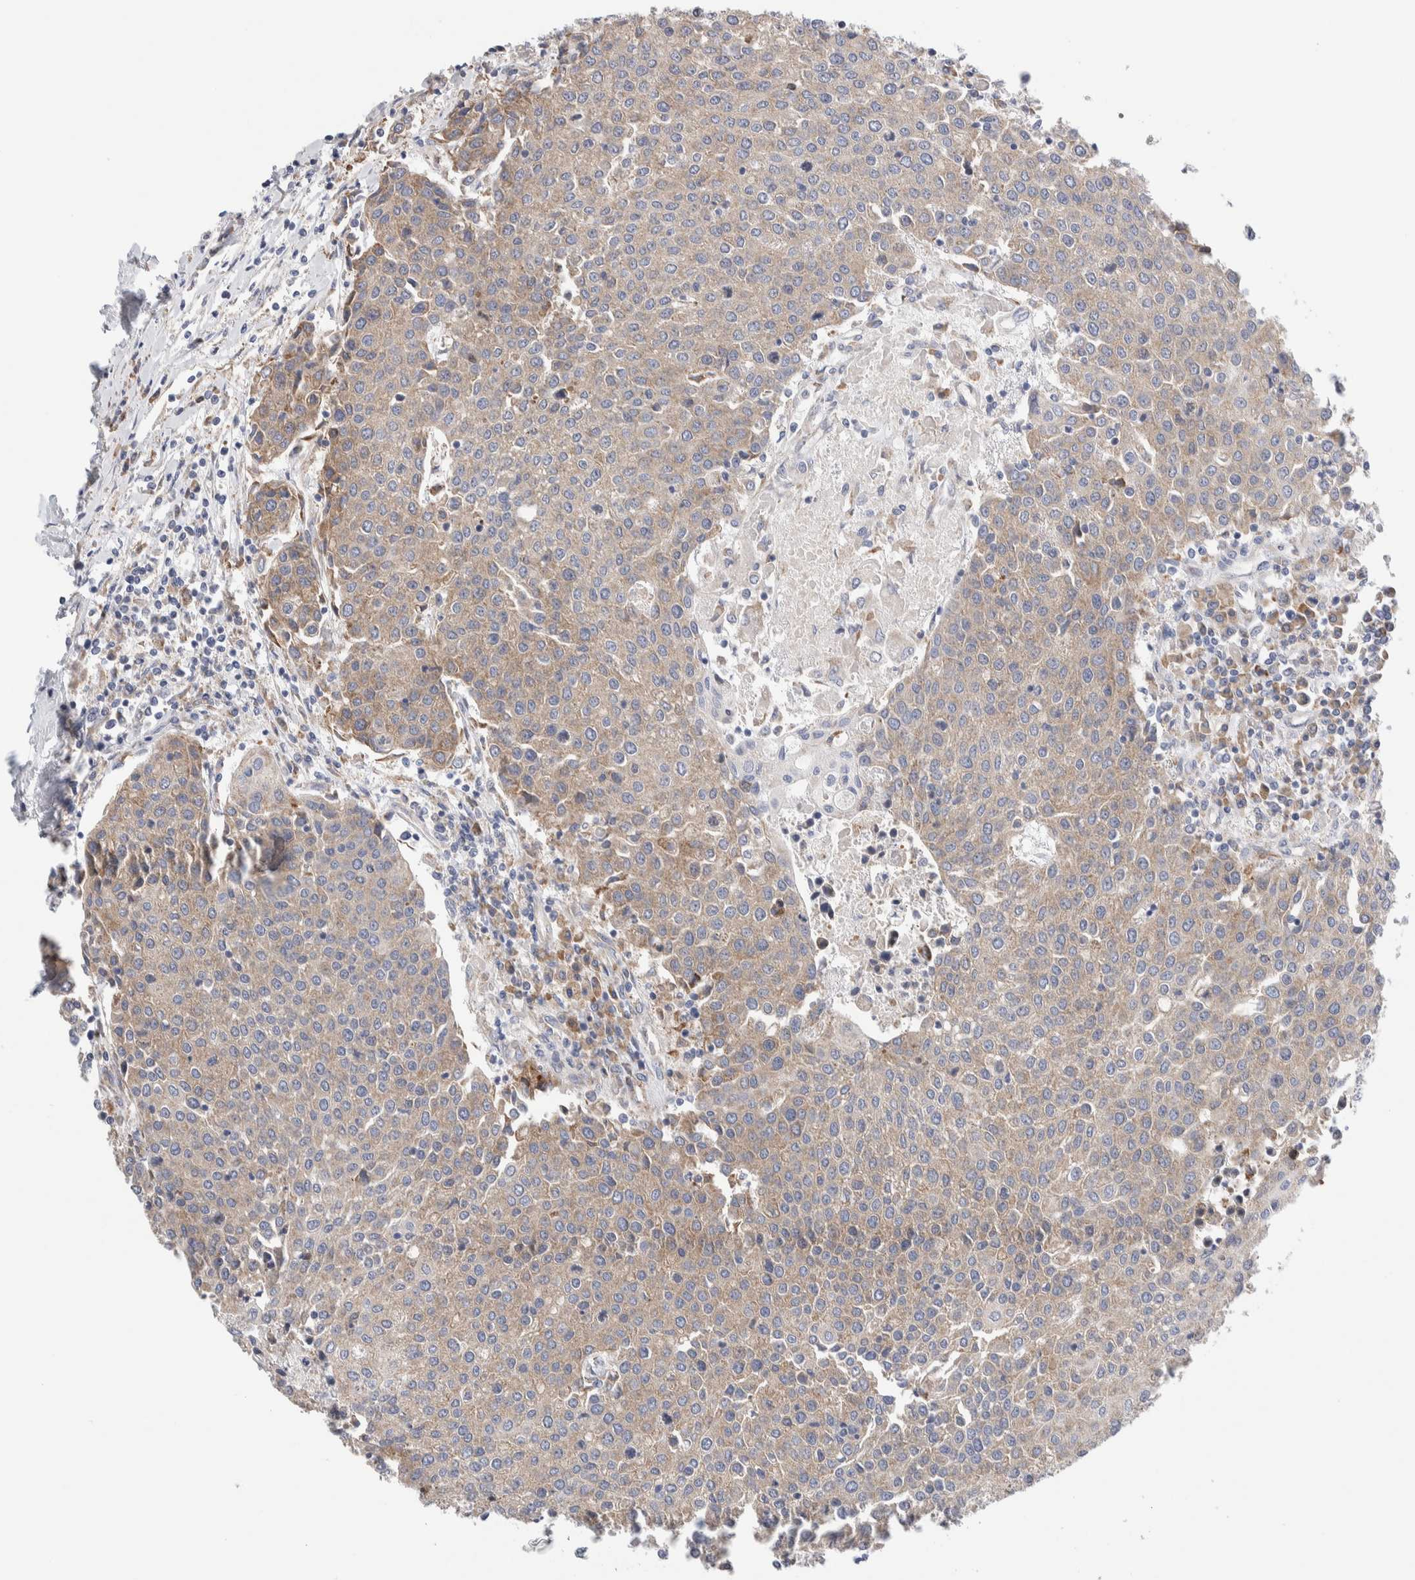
{"staining": {"intensity": "weak", "quantity": ">75%", "location": "cytoplasmic/membranous"}, "tissue": "urothelial cancer", "cell_type": "Tumor cells", "image_type": "cancer", "snomed": [{"axis": "morphology", "description": "Urothelial carcinoma, High grade"}, {"axis": "topography", "description": "Urinary bladder"}], "caption": "Human high-grade urothelial carcinoma stained with a brown dye shows weak cytoplasmic/membranous positive staining in approximately >75% of tumor cells.", "gene": "RACK1", "patient": {"sex": "female", "age": 85}}